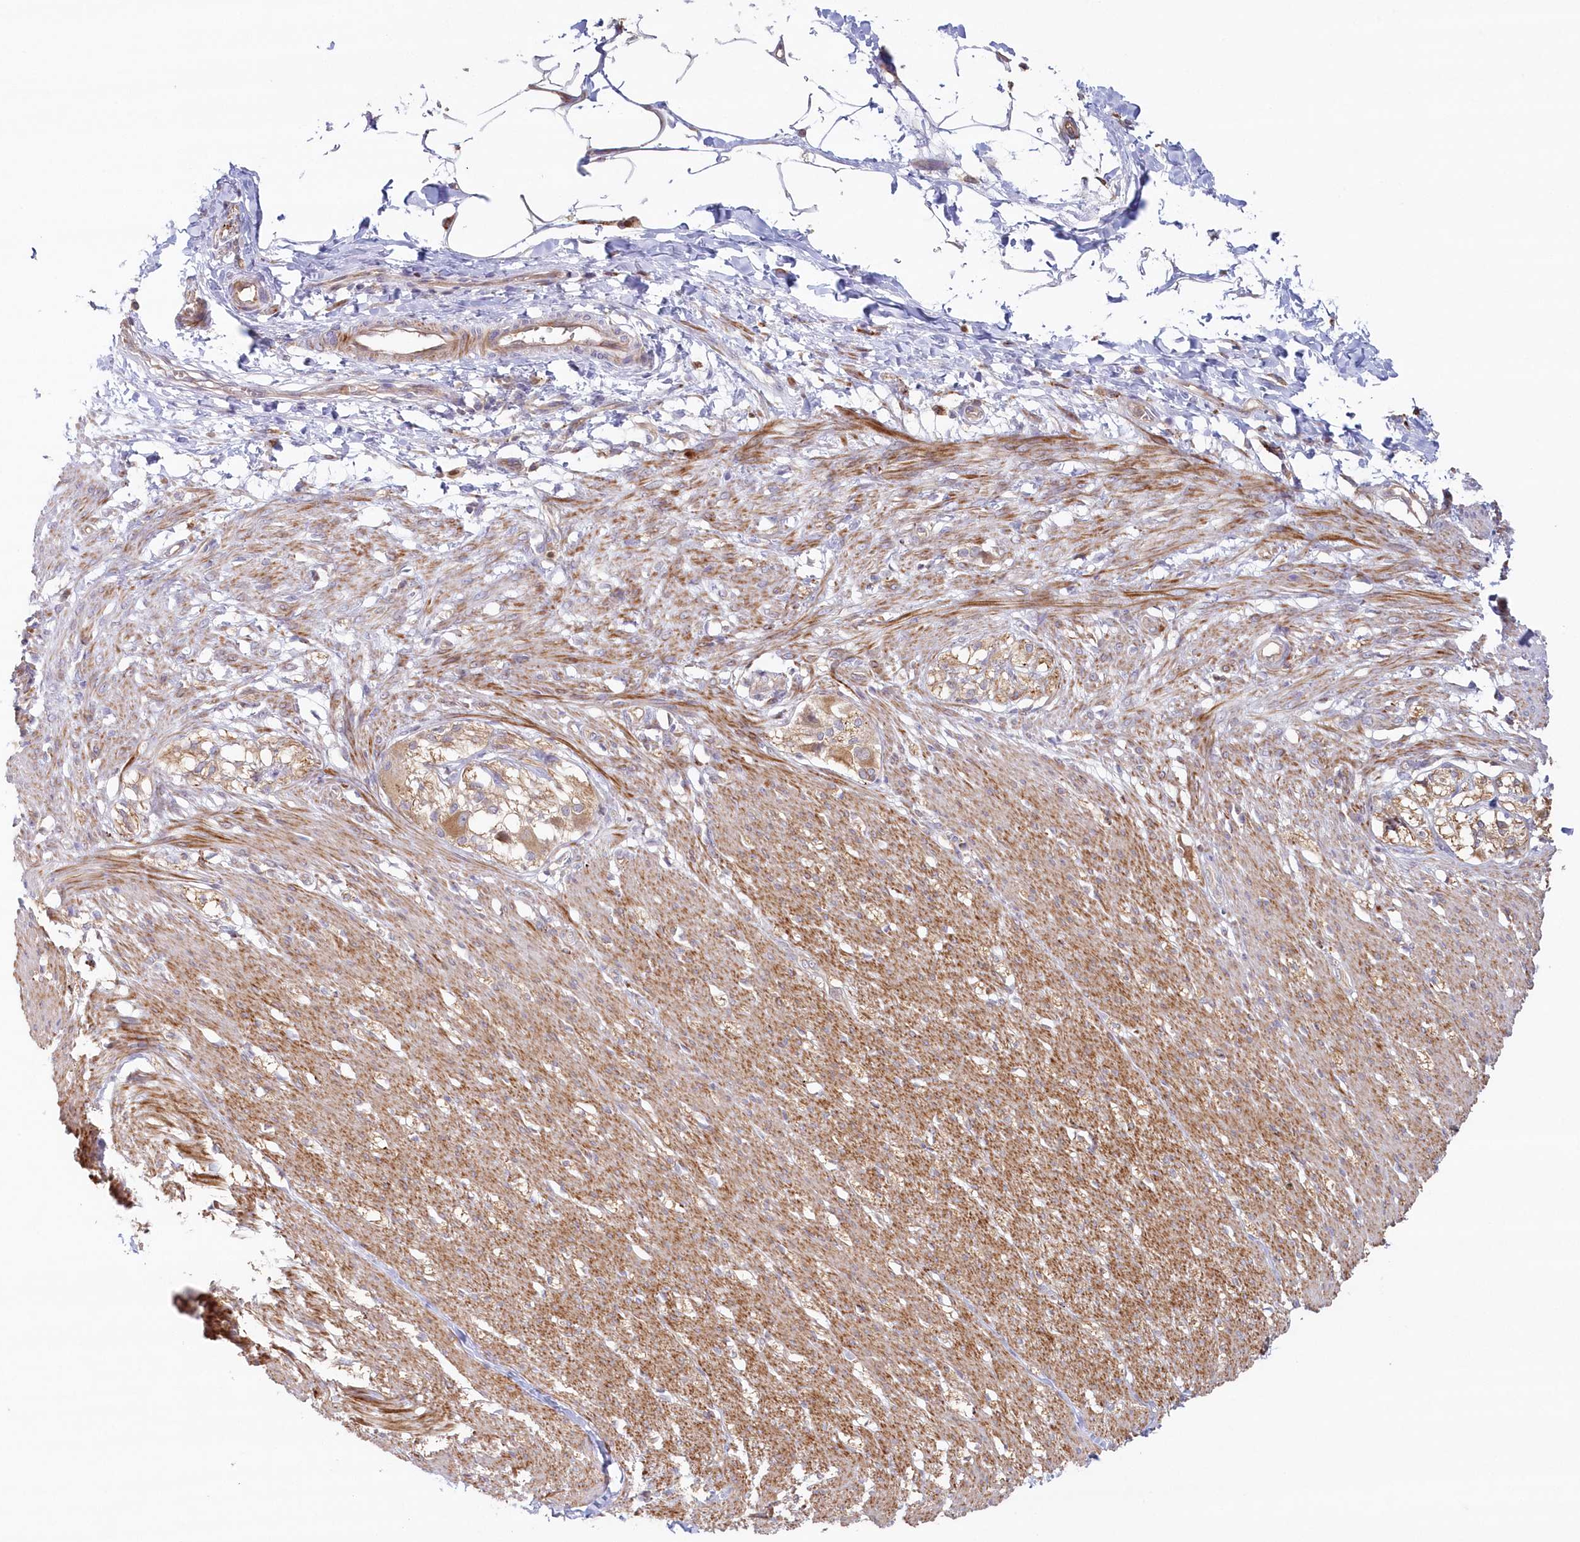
{"staining": {"intensity": "moderate", "quantity": ">75%", "location": "cytoplasmic/membranous"}, "tissue": "smooth muscle", "cell_type": "Smooth muscle cells", "image_type": "normal", "snomed": [{"axis": "morphology", "description": "Normal tissue, NOS"}, {"axis": "morphology", "description": "Adenocarcinoma, NOS"}, {"axis": "topography", "description": "Smooth muscle"}, {"axis": "topography", "description": "Colon"}], "caption": "DAB immunohistochemical staining of benign human smooth muscle reveals moderate cytoplasmic/membranous protein positivity in about >75% of smooth muscle cells.", "gene": "GBE1", "patient": {"sex": "male", "age": 14}}